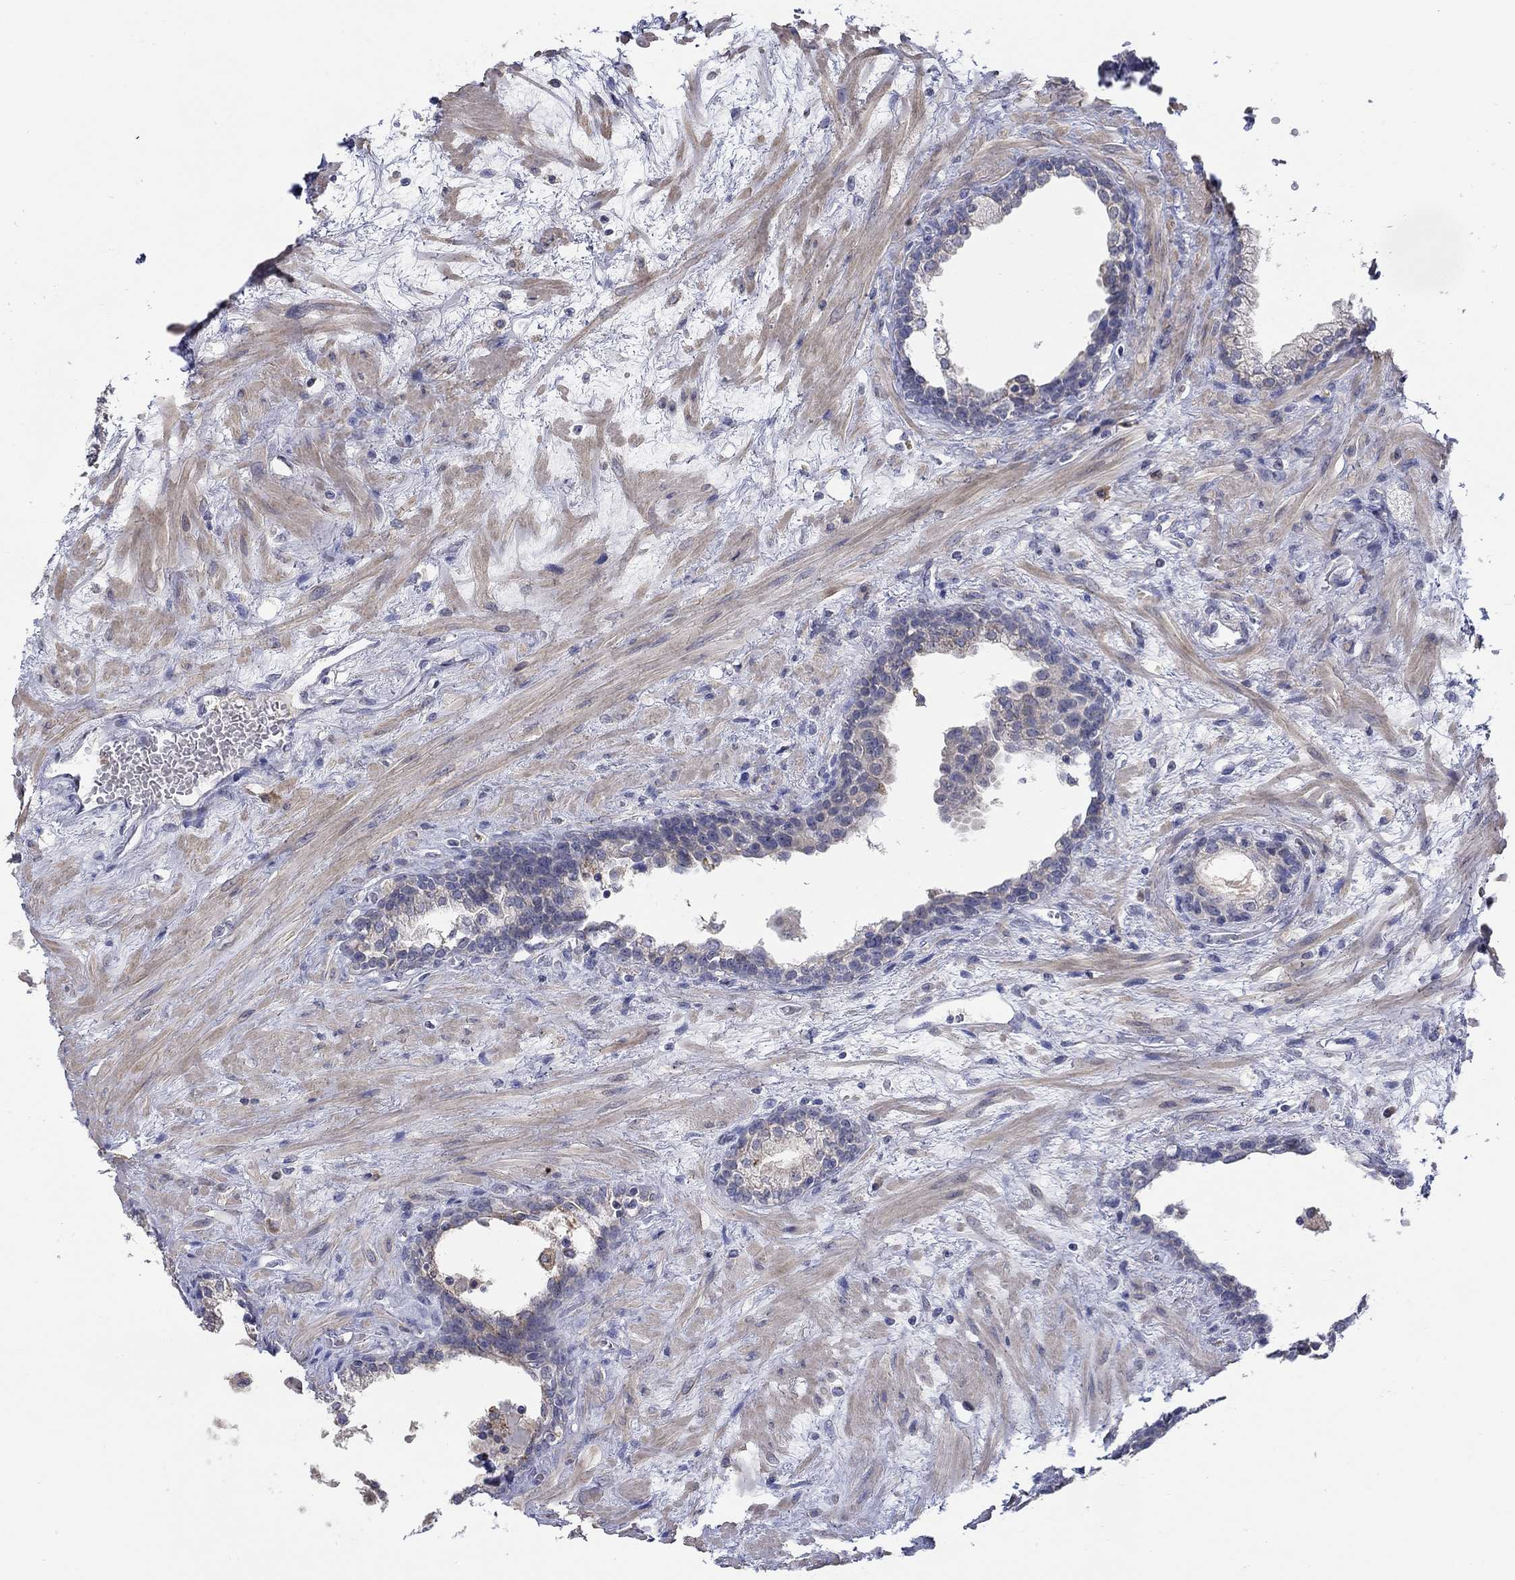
{"staining": {"intensity": "negative", "quantity": "none", "location": "none"}, "tissue": "prostate", "cell_type": "Glandular cells", "image_type": "normal", "snomed": [{"axis": "morphology", "description": "Normal tissue, NOS"}, {"axis": "topography", "description": "Prostate"}], "caption": "This is an IHC histopathology image of unremarkable human prostate. There is no expression in glandular cells.", "gene": "ABCA4", "patient": {"sex": "male", "age": 63}}